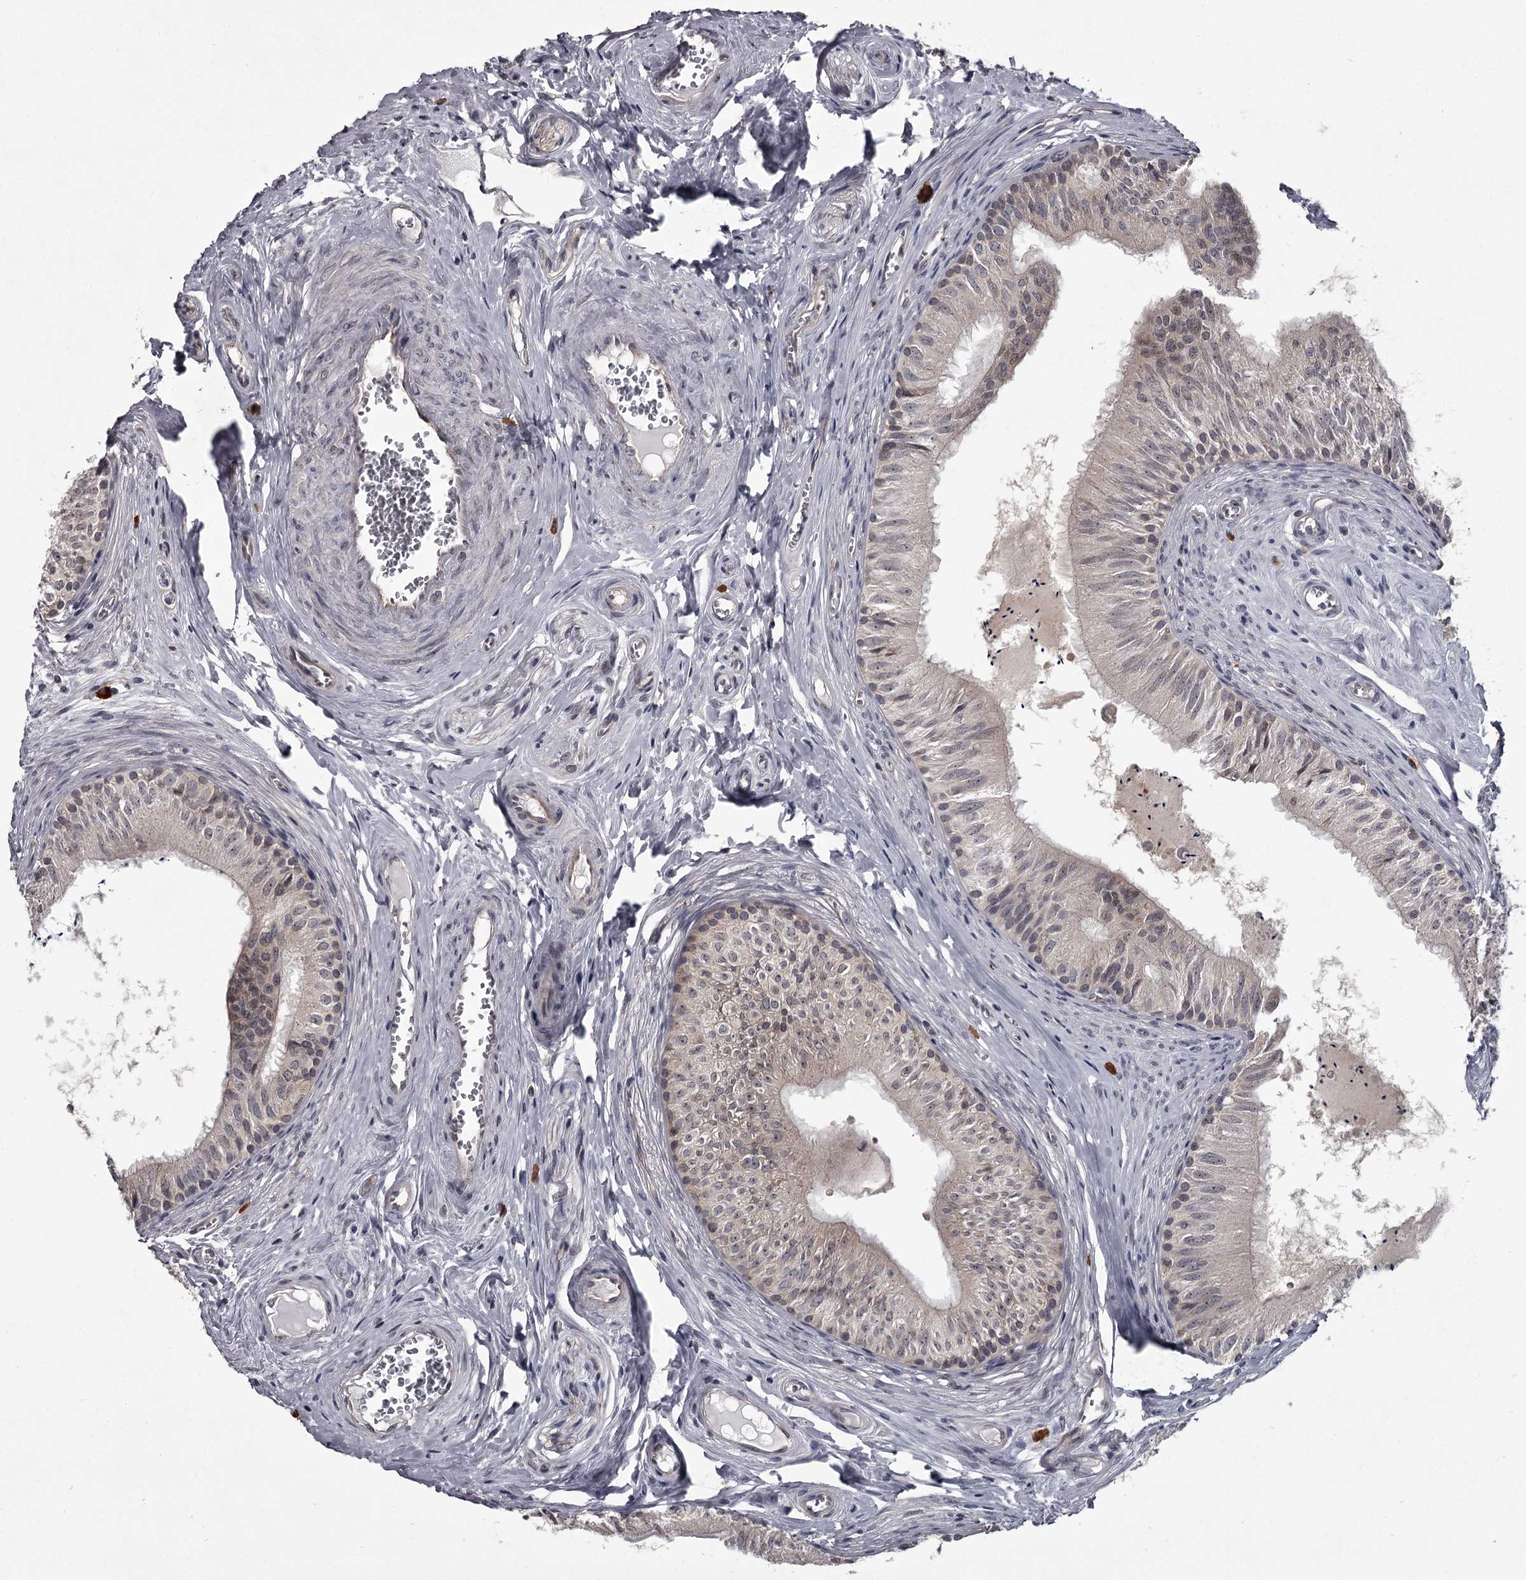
{"staining": {"intensity": "moderate", "quantity": "<25%", "location": "cytoplasmic/membranous"}, "tissue": "epididymis", "cell_type": "Glandular cells", "image_type": "normal", "snomed": [{"axis": "morphology", "description": "Normal tissue, NOS"}, {"axis": "topography", "description": "Epididymis"}], "caption": "Protein positivity by IHC exhibits moderate cytoplasmic/membranous expression in approximately <25% of glandular cells in benign epididymis. The protein of interest is stained brown, and the nuclei are stained in blue (DAB IHC with brightfield microscopy, high magnification).", "gene": "CCDC92", "patient": {"sex": "male", "age": 46}}